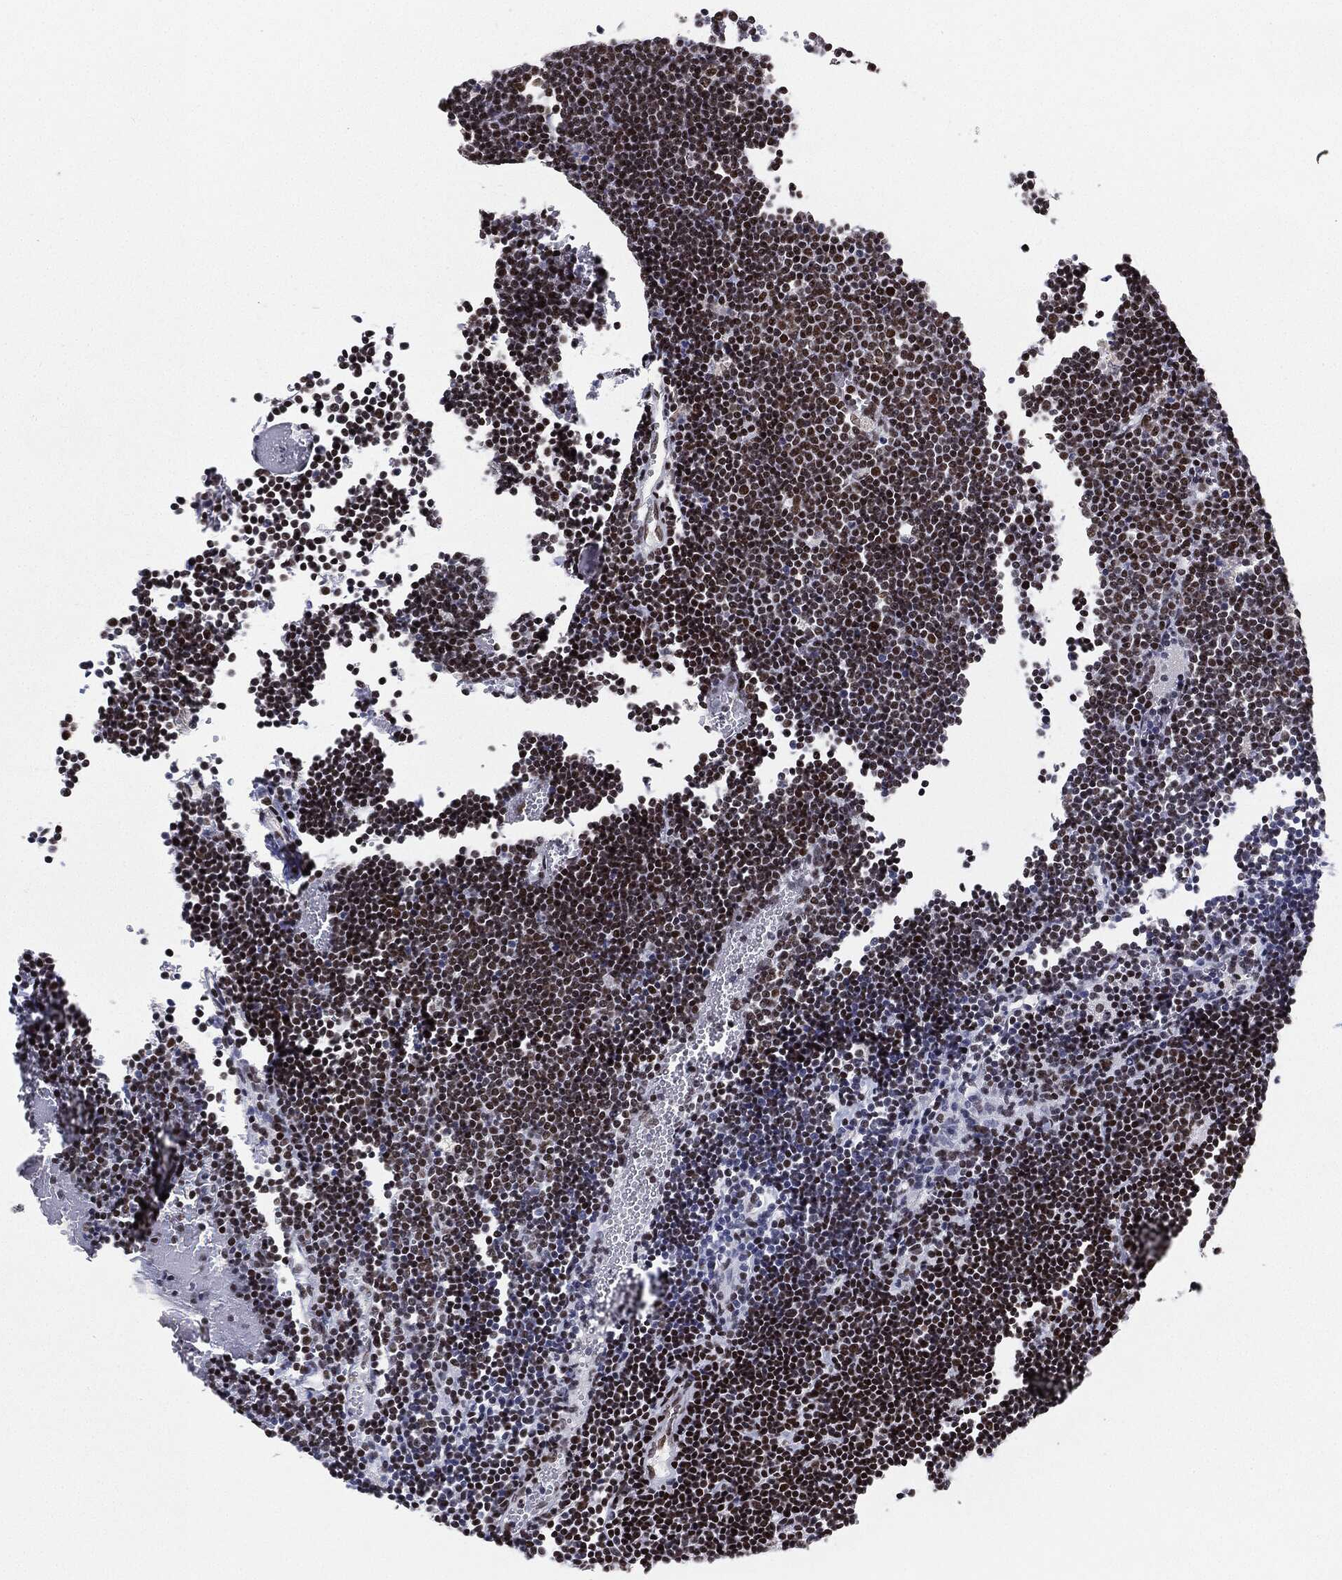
{"staining": {"intensity": "moderate", "quantity": "25%-75%", "location": "nuclear"}, "tissue": "lymphoma", "cell_type": "Tumor cells", "image_type": "cancer", "snomed": [{"axis": "morphology", "description": "Malignant lymphoma, non-Hodgkin's type, Low grade"}, {"axis": "topography", "description": "Brain"}], "caption": "Human lymphoma stained for a protein (brown) displays moderate nuclear positive expression in about 25%-75% of tumor cells.", "gene": "MDC1", "patient": {"sex": "female", "age": 66}}